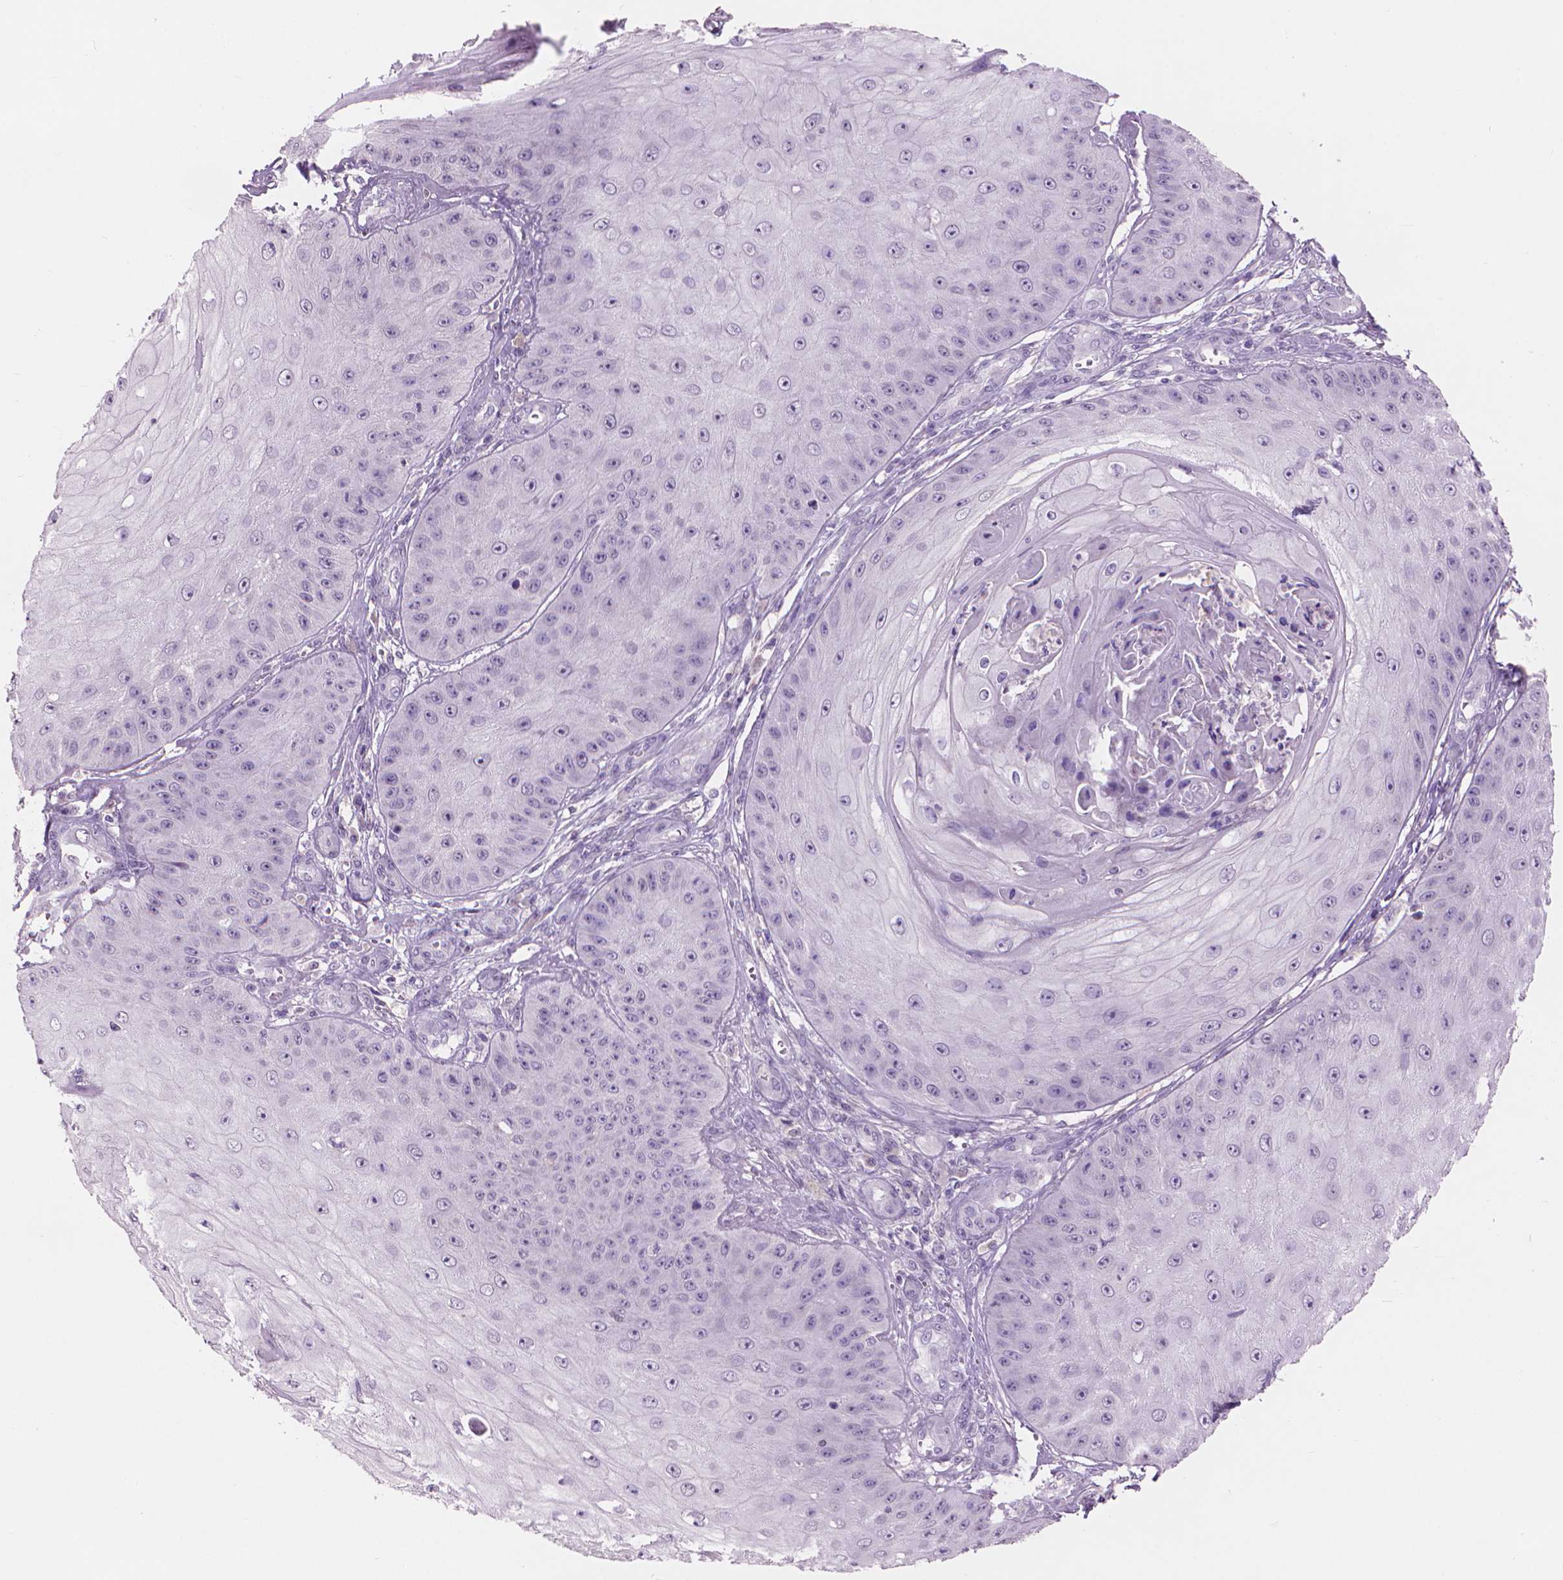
{"staining": {"intensity": "negative", "quantity": "none", "location": "none"}, "tissue": "skin cancer", "cell_type": "Tumor cells", "image_type": "cancer", "snomed": [{"axis": "morphology", "description": "Squamous cell carcinoma, NOS"}, {"axis": "topography", "description": "Skin"}], "caption": "This histopathology image is of squamous cell carcinoma (skin) stained with immunohistochemistry (IHC) to label a protein in brown with the nuclei are counter-stained blue. There is no staining in tumor cells.", "gene": "ENO2", "patient": {"sex": "male", "age": 70}}